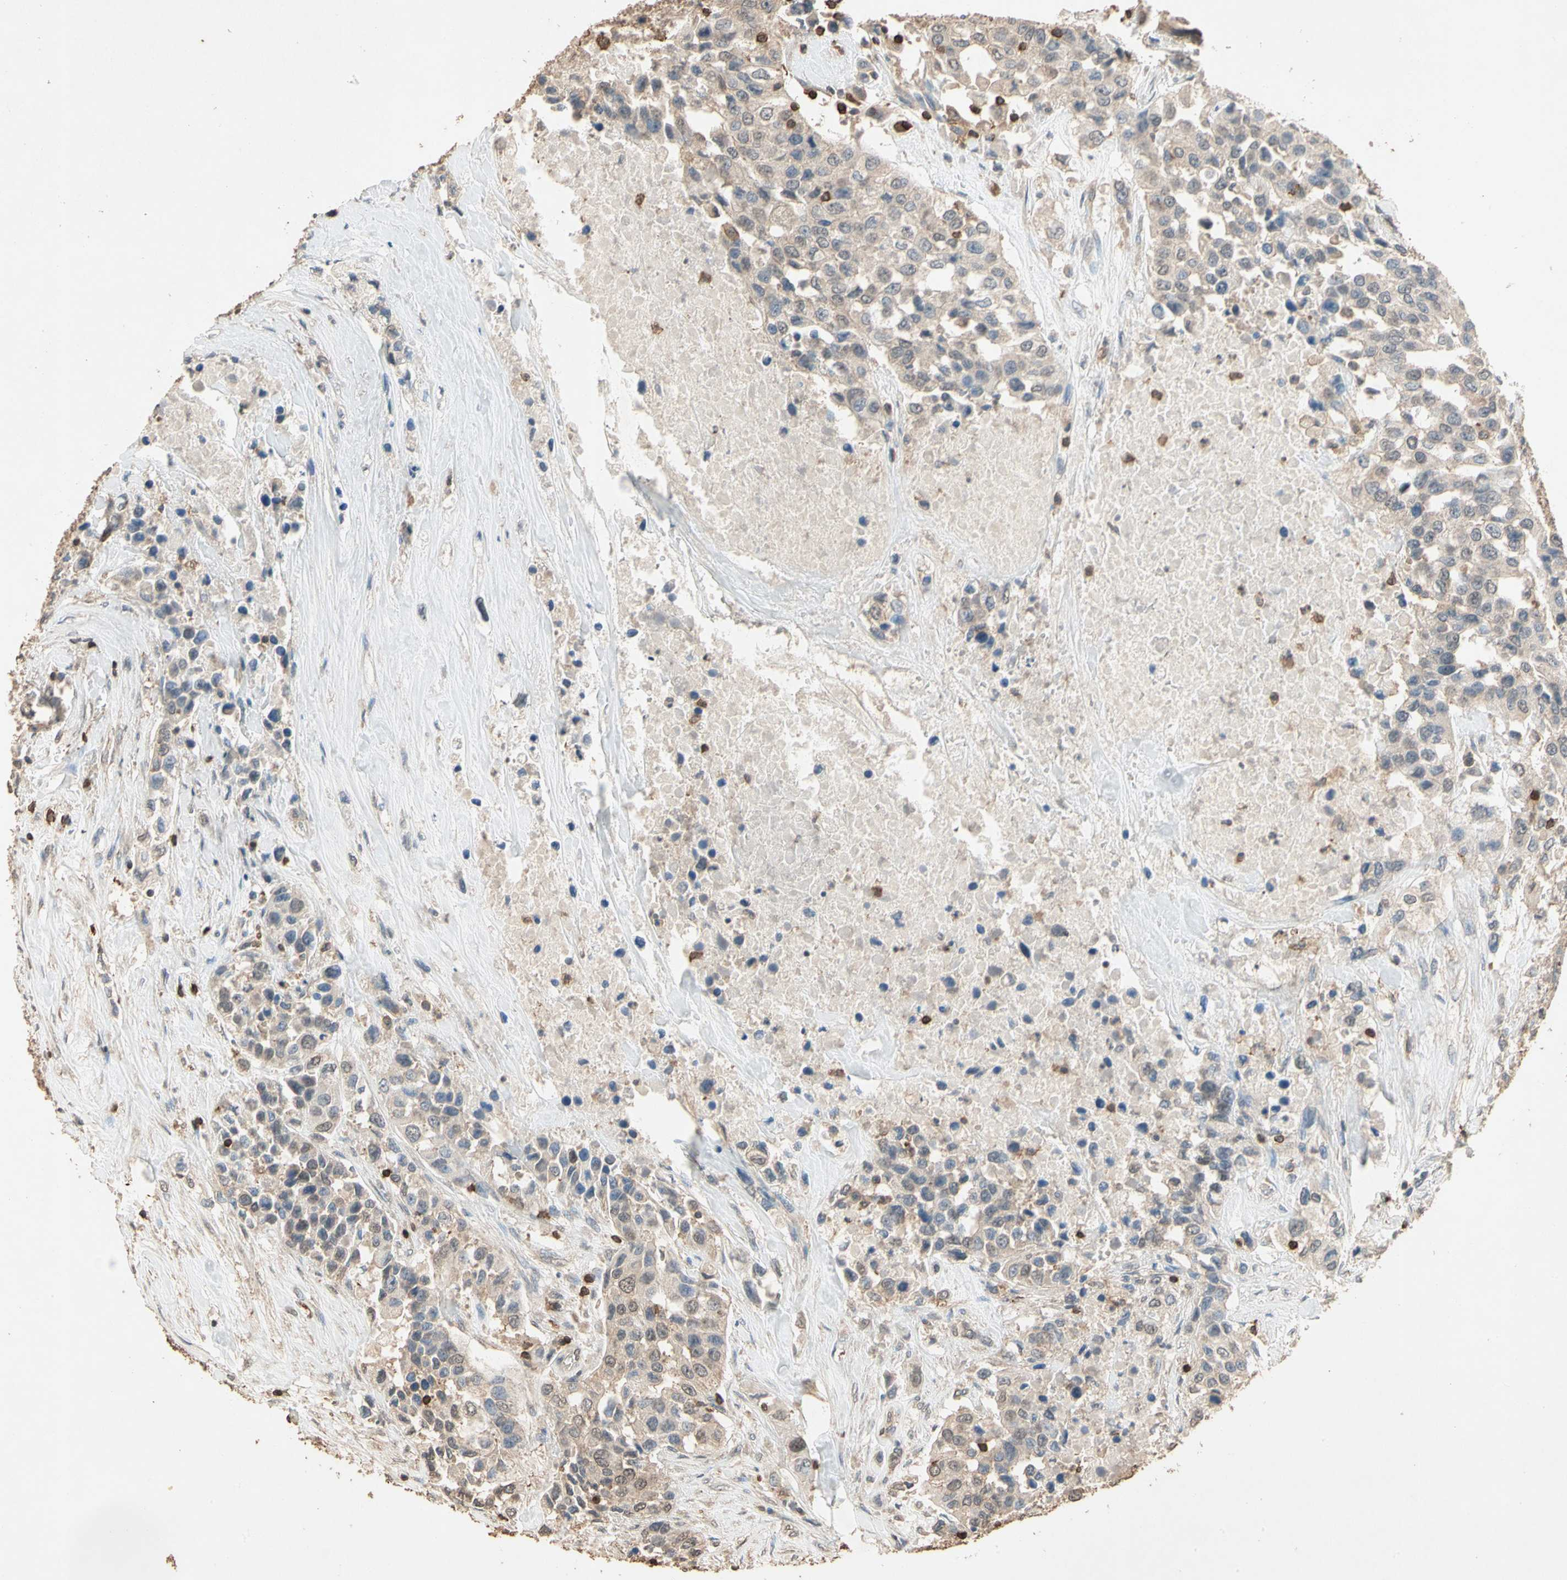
{"staining": {"intensity": "weak", "quantity": "25%-75%", "location": "cytoplasmic/membranous"}, "tissue": "urothelial cancer", "cell_type": "Tumor cells", "image_type": "cancer", "snomed": [{"axis": "morphology", "description": "Urothelial carcinoma, High grade"}, {"axis": "topography", "description": "Urinary bladder"}], "caption": "The immunohistochemical stain highlights weak cytoplasmic/membranous positivity in tumor cells of urothelial cancer tissue.", "gene": "MAP3K10", "patient": {"sex": "female", "age": 80}}